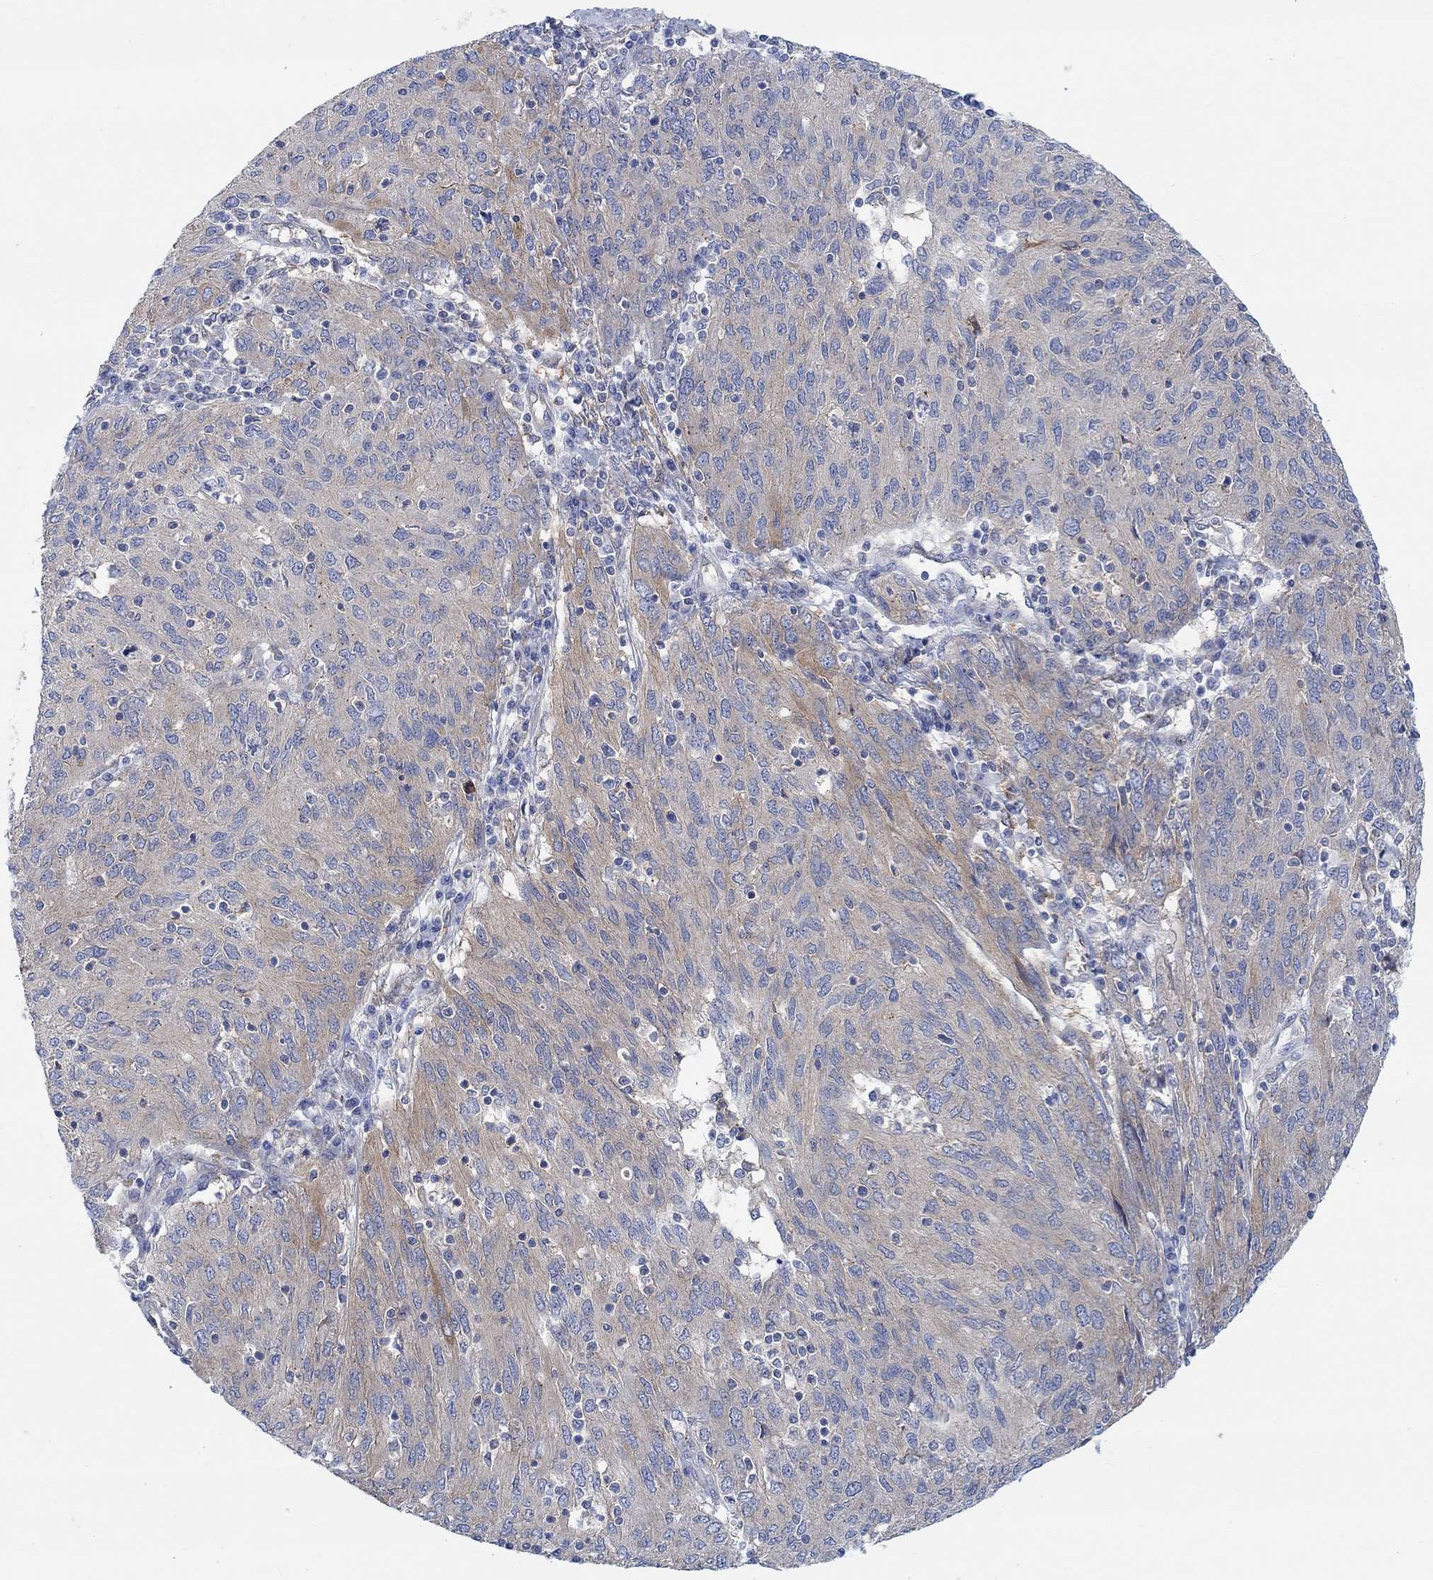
{"staining": {"intensity": "weak", "quantity": "<25%", "location": "cytoplasmic/membranous"}, "tissue": "ovarian cancer", "cell_type": "Tumor cells", "image_type": "cancer", "snomed": [{"axis": "morphology", "description": "Carcinoma, endometroid"}, {"axis": "topography", "description": "Ovary"}], "caption": "The micrograph demonstrates no significant expression in tumor cells of ovarian cancer (endometroid carcinoma).", "gene": "PMFBP1", "patient": {"sex": "female", "age": 50}}